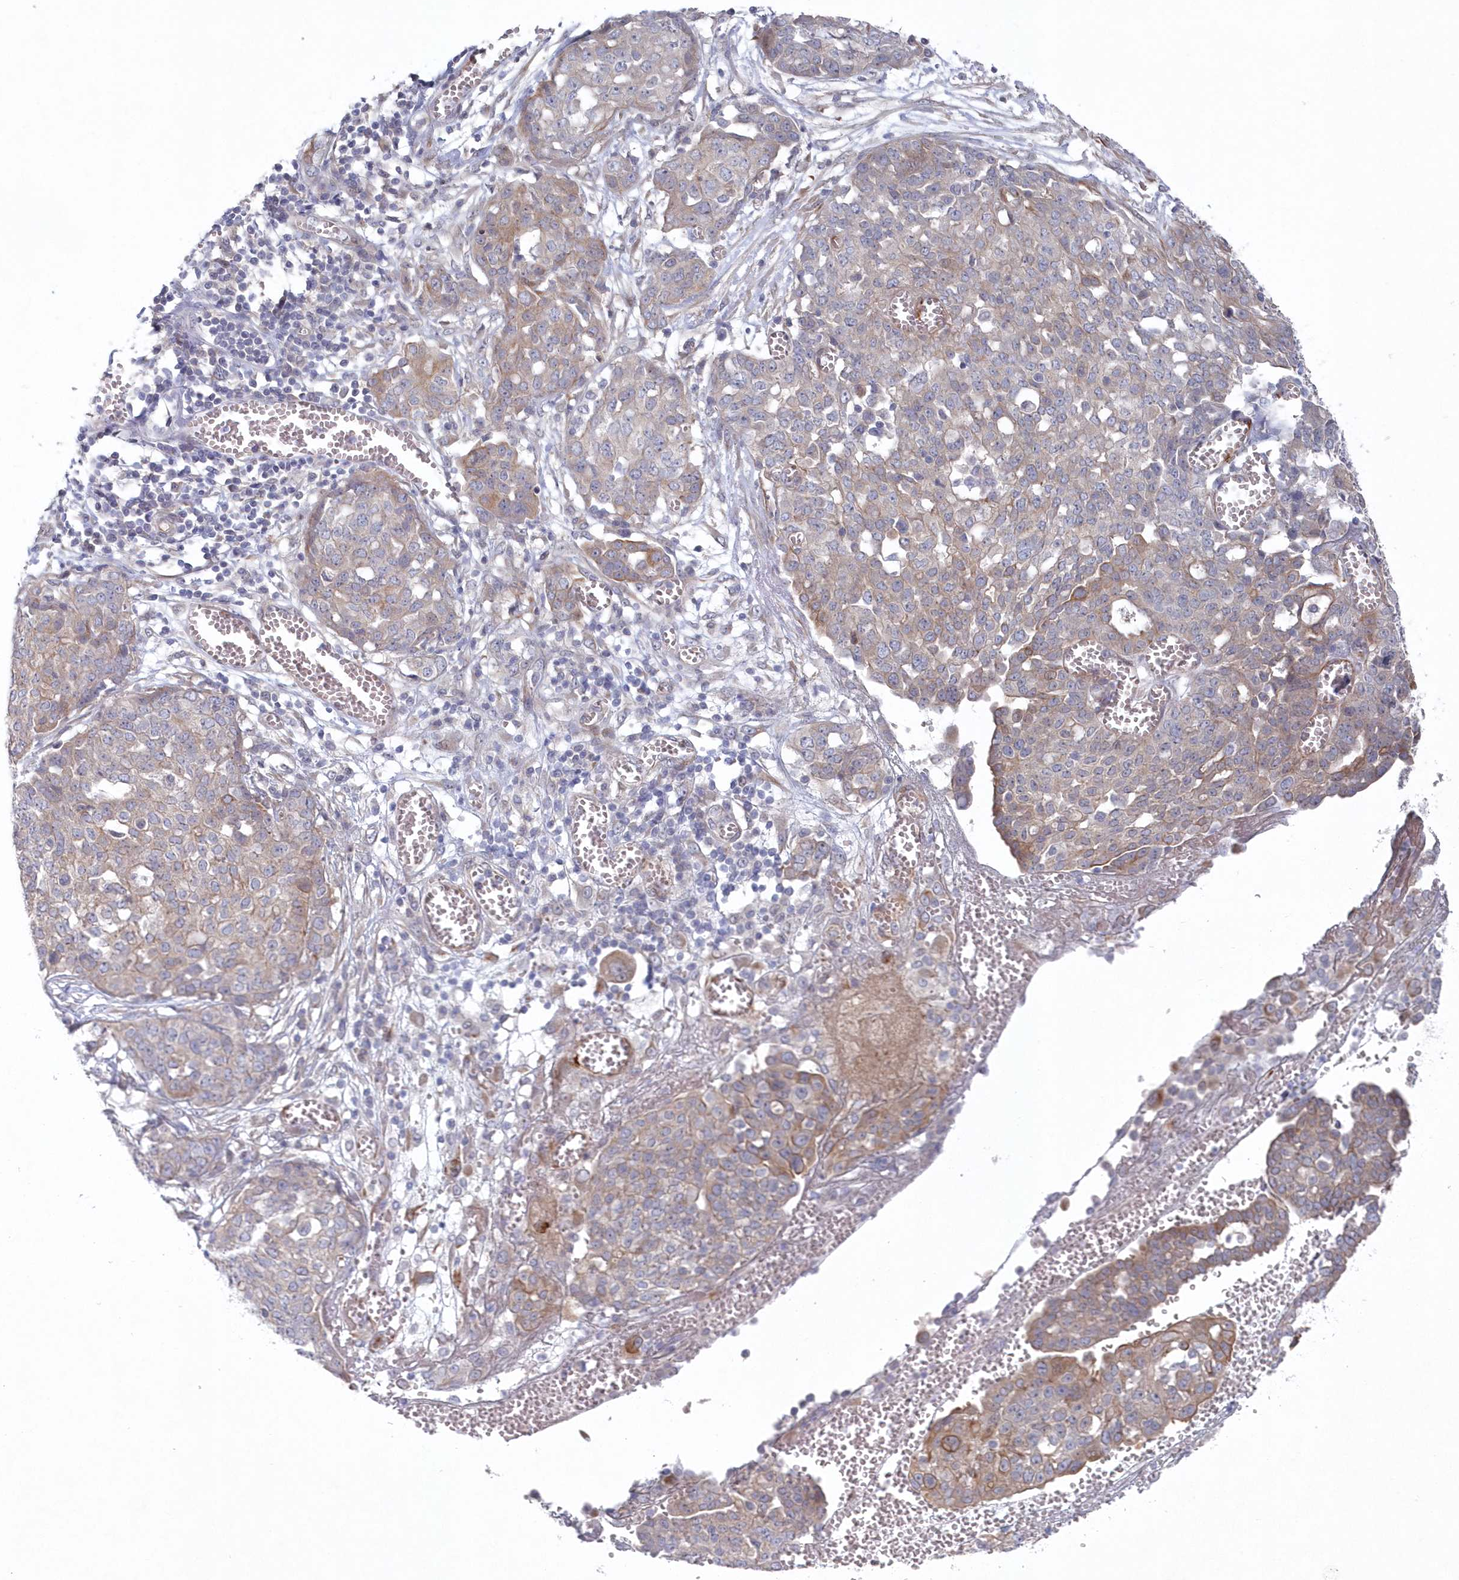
{"staining": {"intensity": "moderate", "quantity": "<25%", "location": "cytoplasmic/membranous"}, "tissue": "ovarian cancer", "cell_type": "Tumor cells", "image_type": "cancer", "snomed": [{"axis": "morphology", "description": "Cystadenocarcinoma, serous, NOS"}, {"axis": "topography", "description": "Soft tissue"}, {"axis": "topography", "description": "Ovary"}], "caption": "Moderate cytoplasmic/membranous protein expression is identified in about <25% of tumor cells in serous cystadenocarcinoma (ovarian).", "gene": "KIAA1586", "patient": {"sex": "female", "age": 57}}